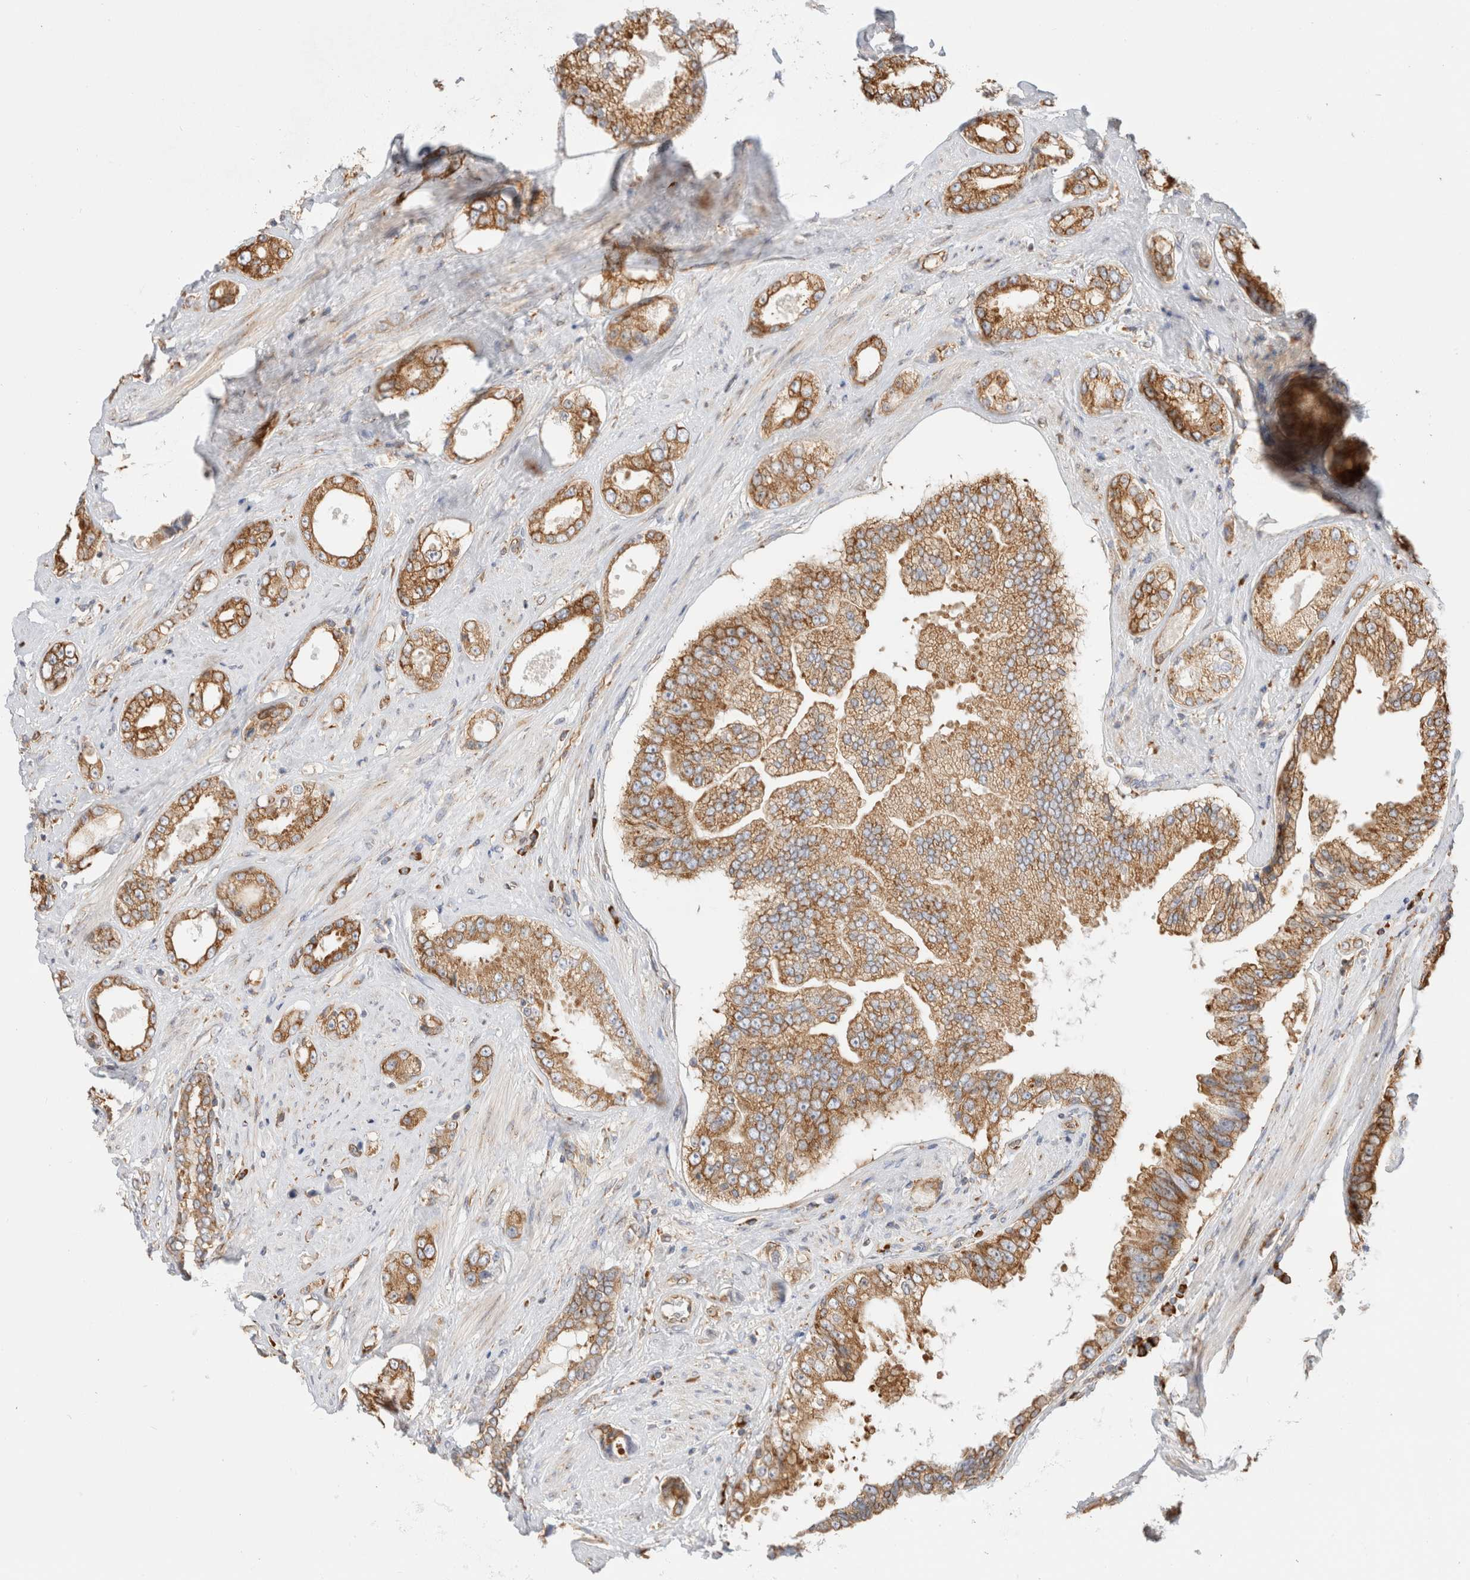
{"staining": {"intensity": "strong", "quantity": ">75%", "location": "cytoplasmic/membranous"}, "tissue": "prostate cancer", "cell_type": "Tumor cells", "image_type": "cancer", "snomed": [{"axis": "morphology", "description": "Adenocarcinoma, High grade"}, {"axis": "topography", "description": "Prostate"}], "caption": "High-grade adenocarcinoma (prostate) stained for a protein exhibits strong cytoplasmic/membranous positivity in tumor cells.", "gene": "ZC2HC1A", "patient": {"sex": "male", "age": 61}}